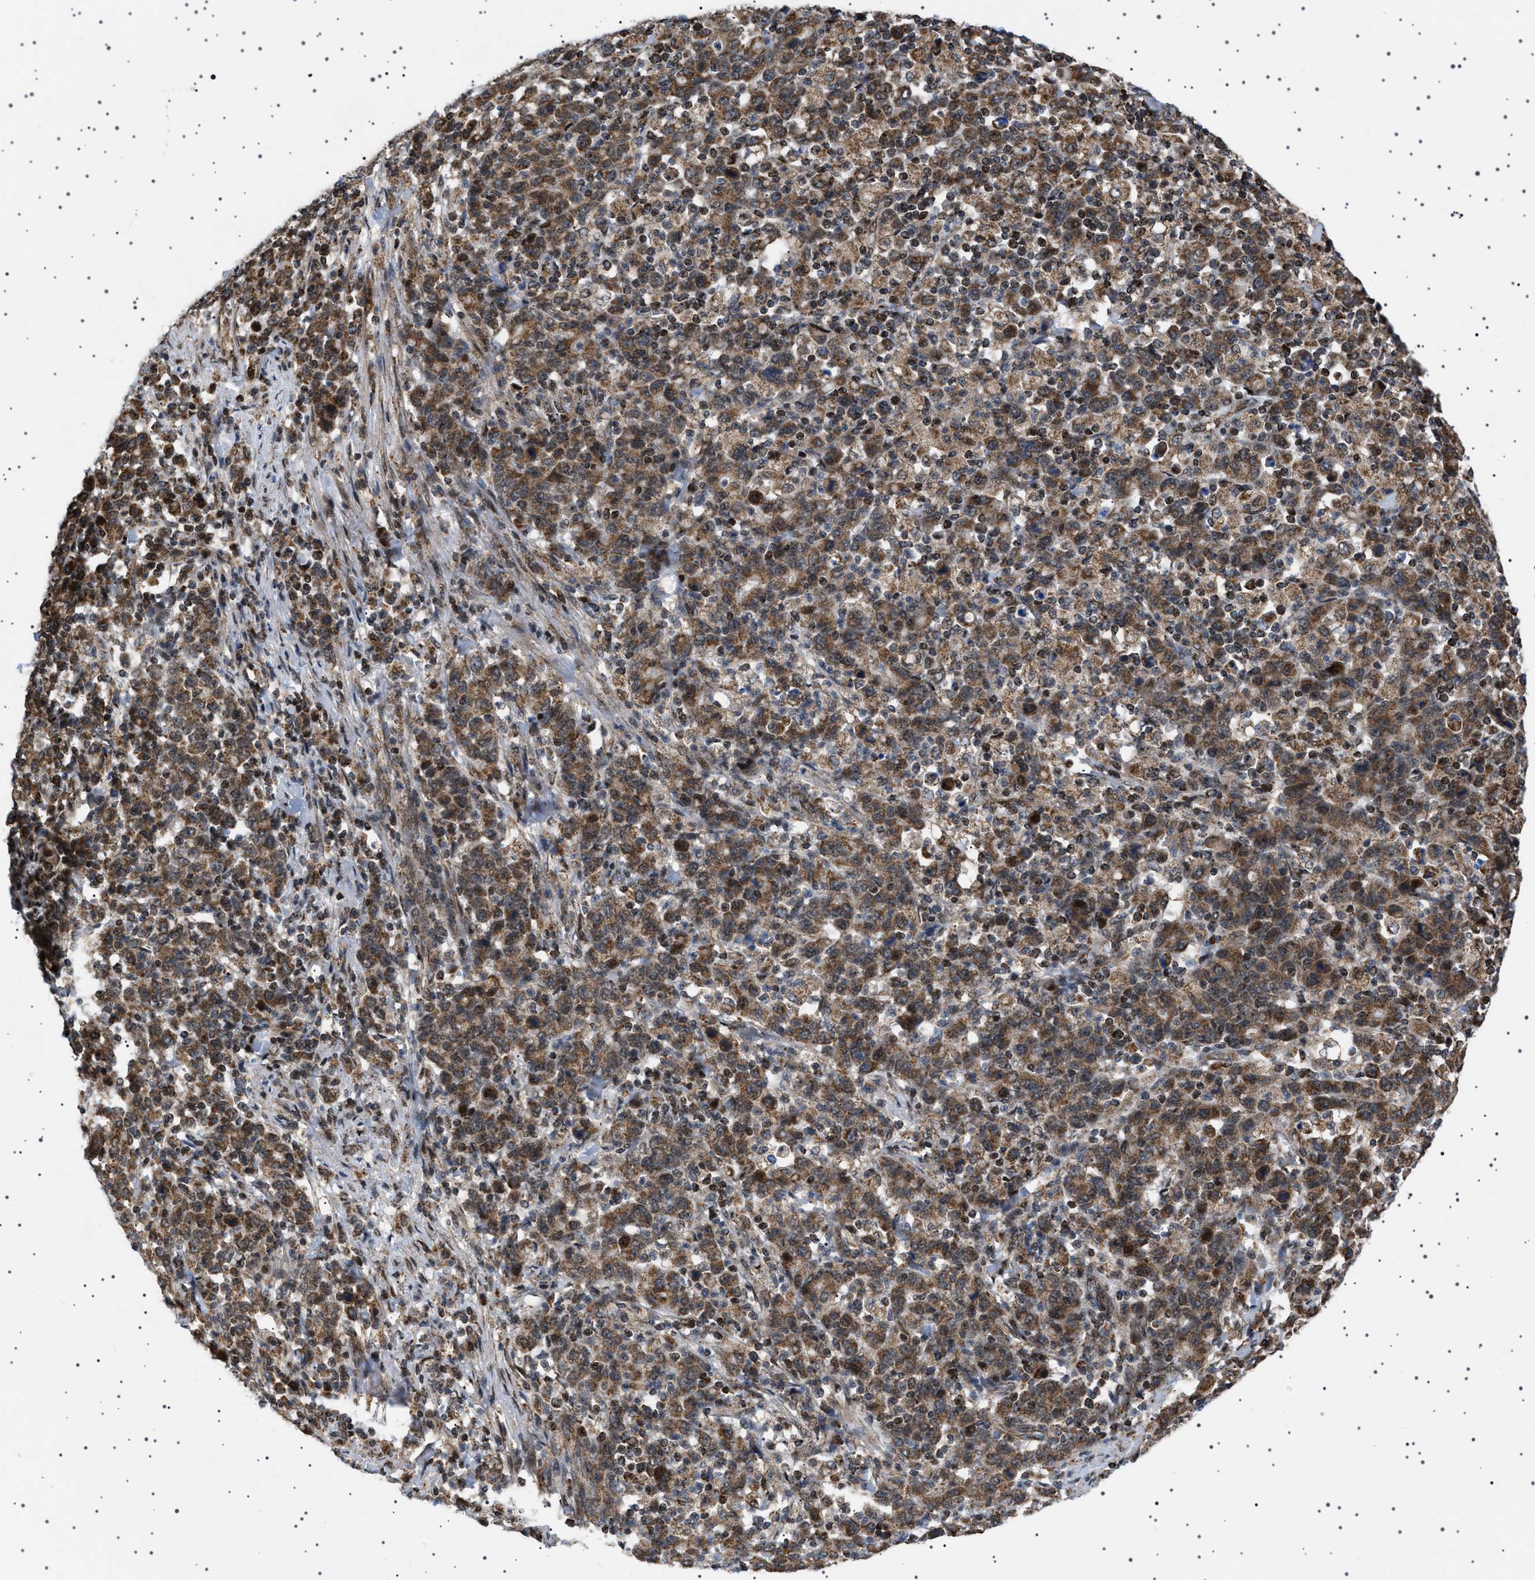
{"staining": {"intensity": "moderate", "quantity": ">75%", "location": "cytoplasmic/membranous"}, "tissue": "stomach cancer", "cell_type": "Tumor cells", "image_type": "cancer", "snomed": [{"axis": "morphology", "description": "Adenocarcinoma, NOS"}, {"axis": "topography", "description": "Stomach, upper"}], "caption": "Protein expression analysis of stomach cancer displays moderate cytoplasmic/membranous staining in approximately >75% of tumor cells.", "gene": "MELK", "patient": {"sex": "male", "age": 69}}